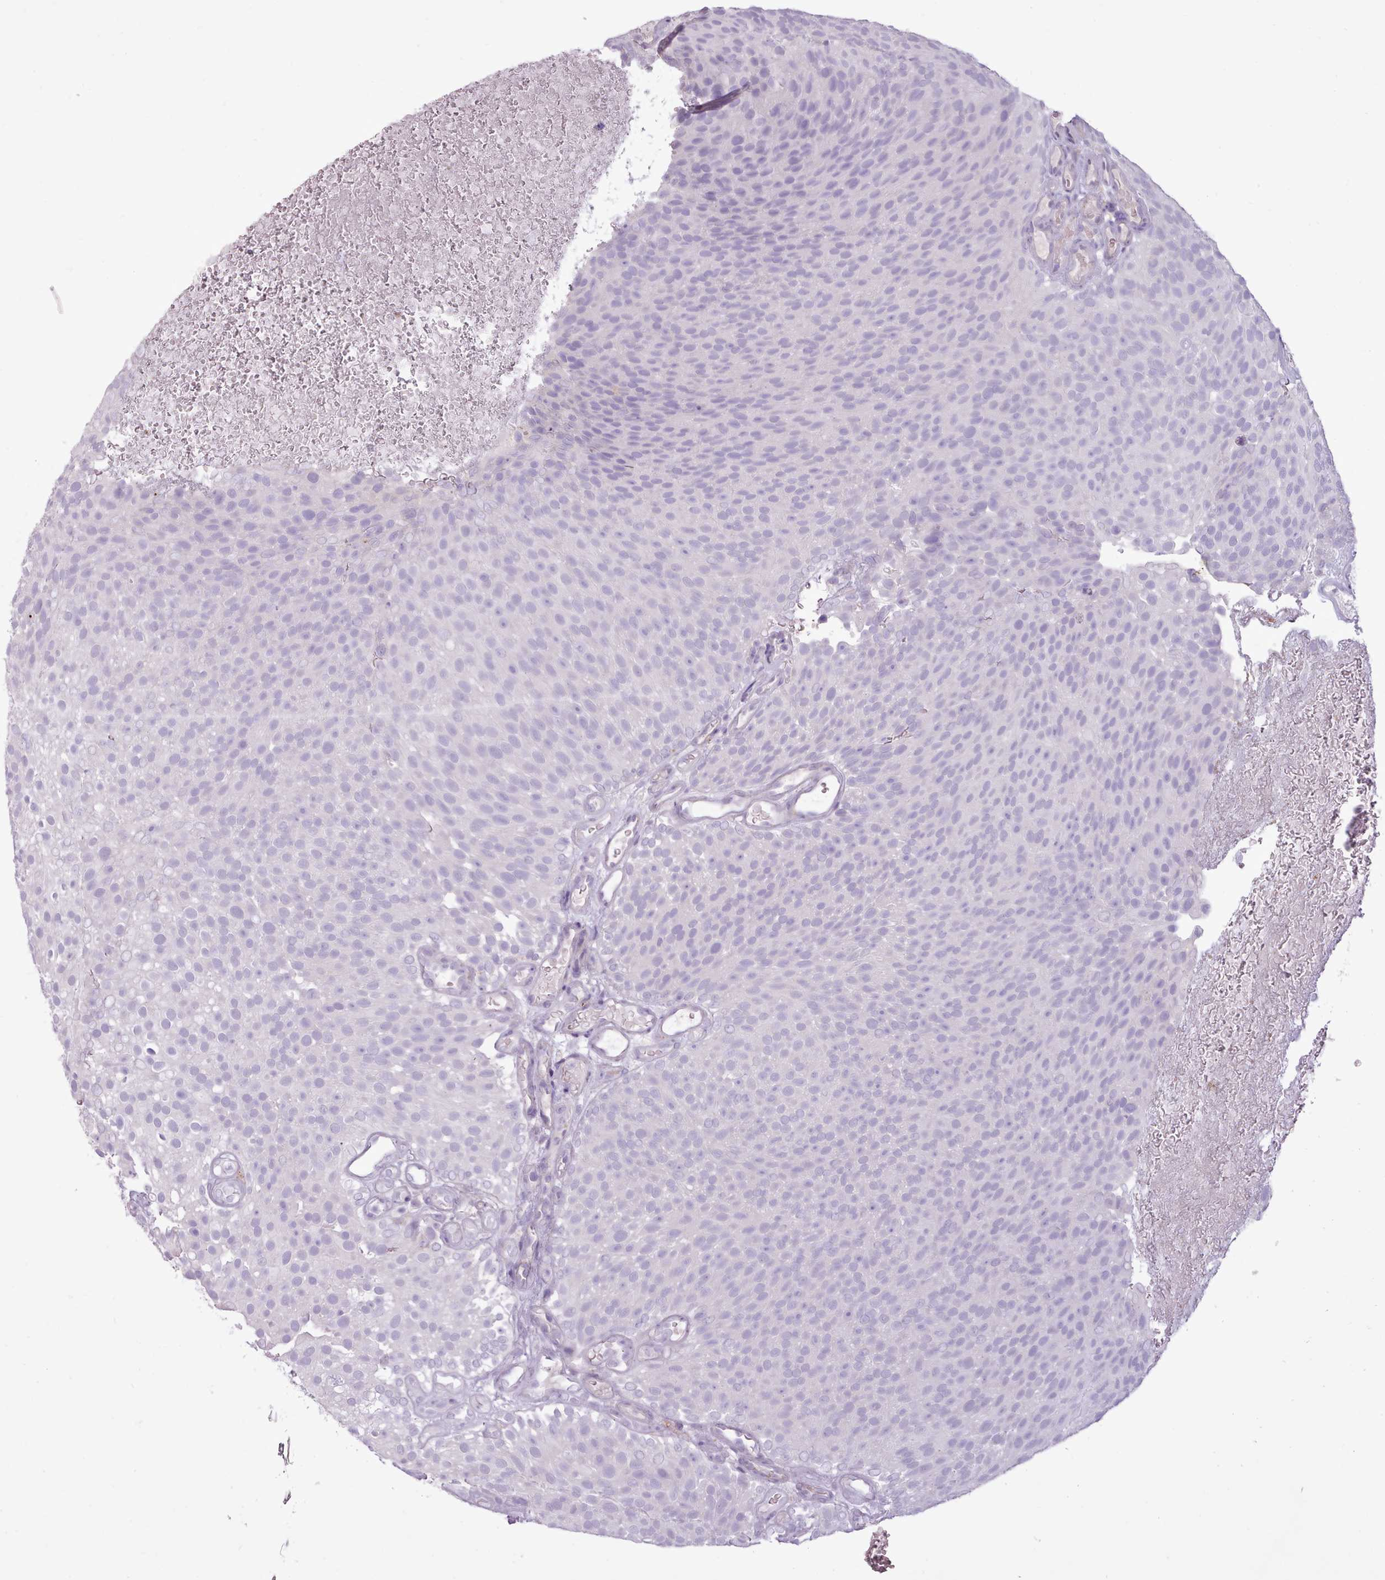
{"staining": {"intensity": "negative", "quantity": "none", "location": "none"}, "tissue": "urothelial cancer", "cell_type": "Tumor cells", "image_type": "cancer", "snomed": [{"axis": "morphology", "description": "Urothelial carcinoma, Low grade"}, {"axis": "topography", "description": "Urinary bladder"}], "caption": "Immunohistochemical staining of urothelial carcinoma (low-grade) displays no significant positivity in tumor cells.", "gene": "ATRAID", "patient": {"sex": "male", "age": 78}}